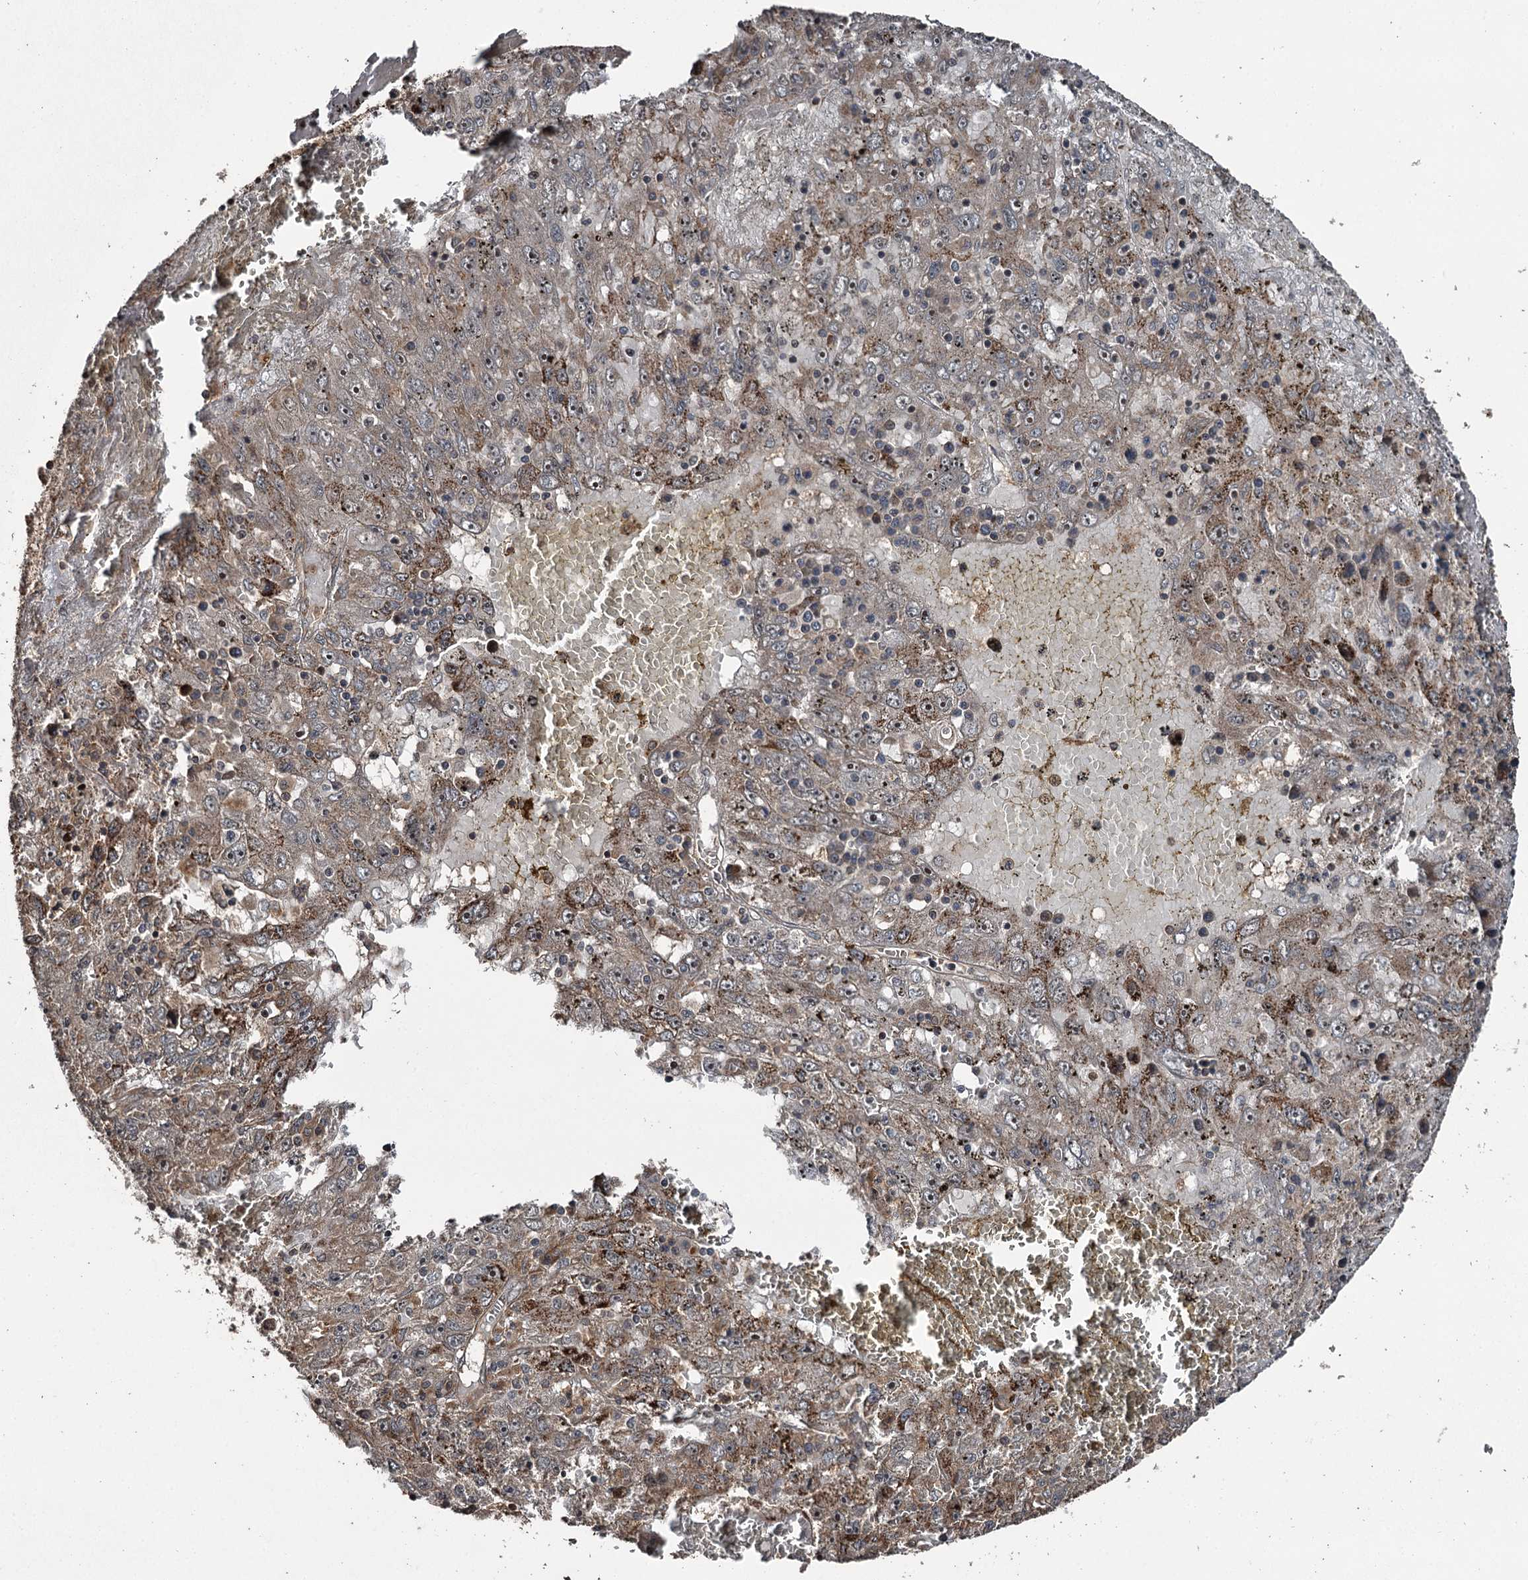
{"staining": {"intensity": "moderate", "quantity": "25%-75%", "location": "cytoplasmic/membranous,nuclear"}, "tissue": "liver cancer", "cell_type": "Tumor cells", "image_type": "cancer", "snomed": [{"axis": "morphology", "description": "Carcinoma, Hepatocellular, NOS"}, {"axis": "topography", "description": "Liver"}], "caption": "Approximately 25%-75% of tumor cells in human liver cancer reveal moderate cytoplasmic/membranous and nuclear protein staining as visualized by brown immunohistochemical staining.", "gene": "RAB21", "patient": {"sex": "male", "age": 49}}